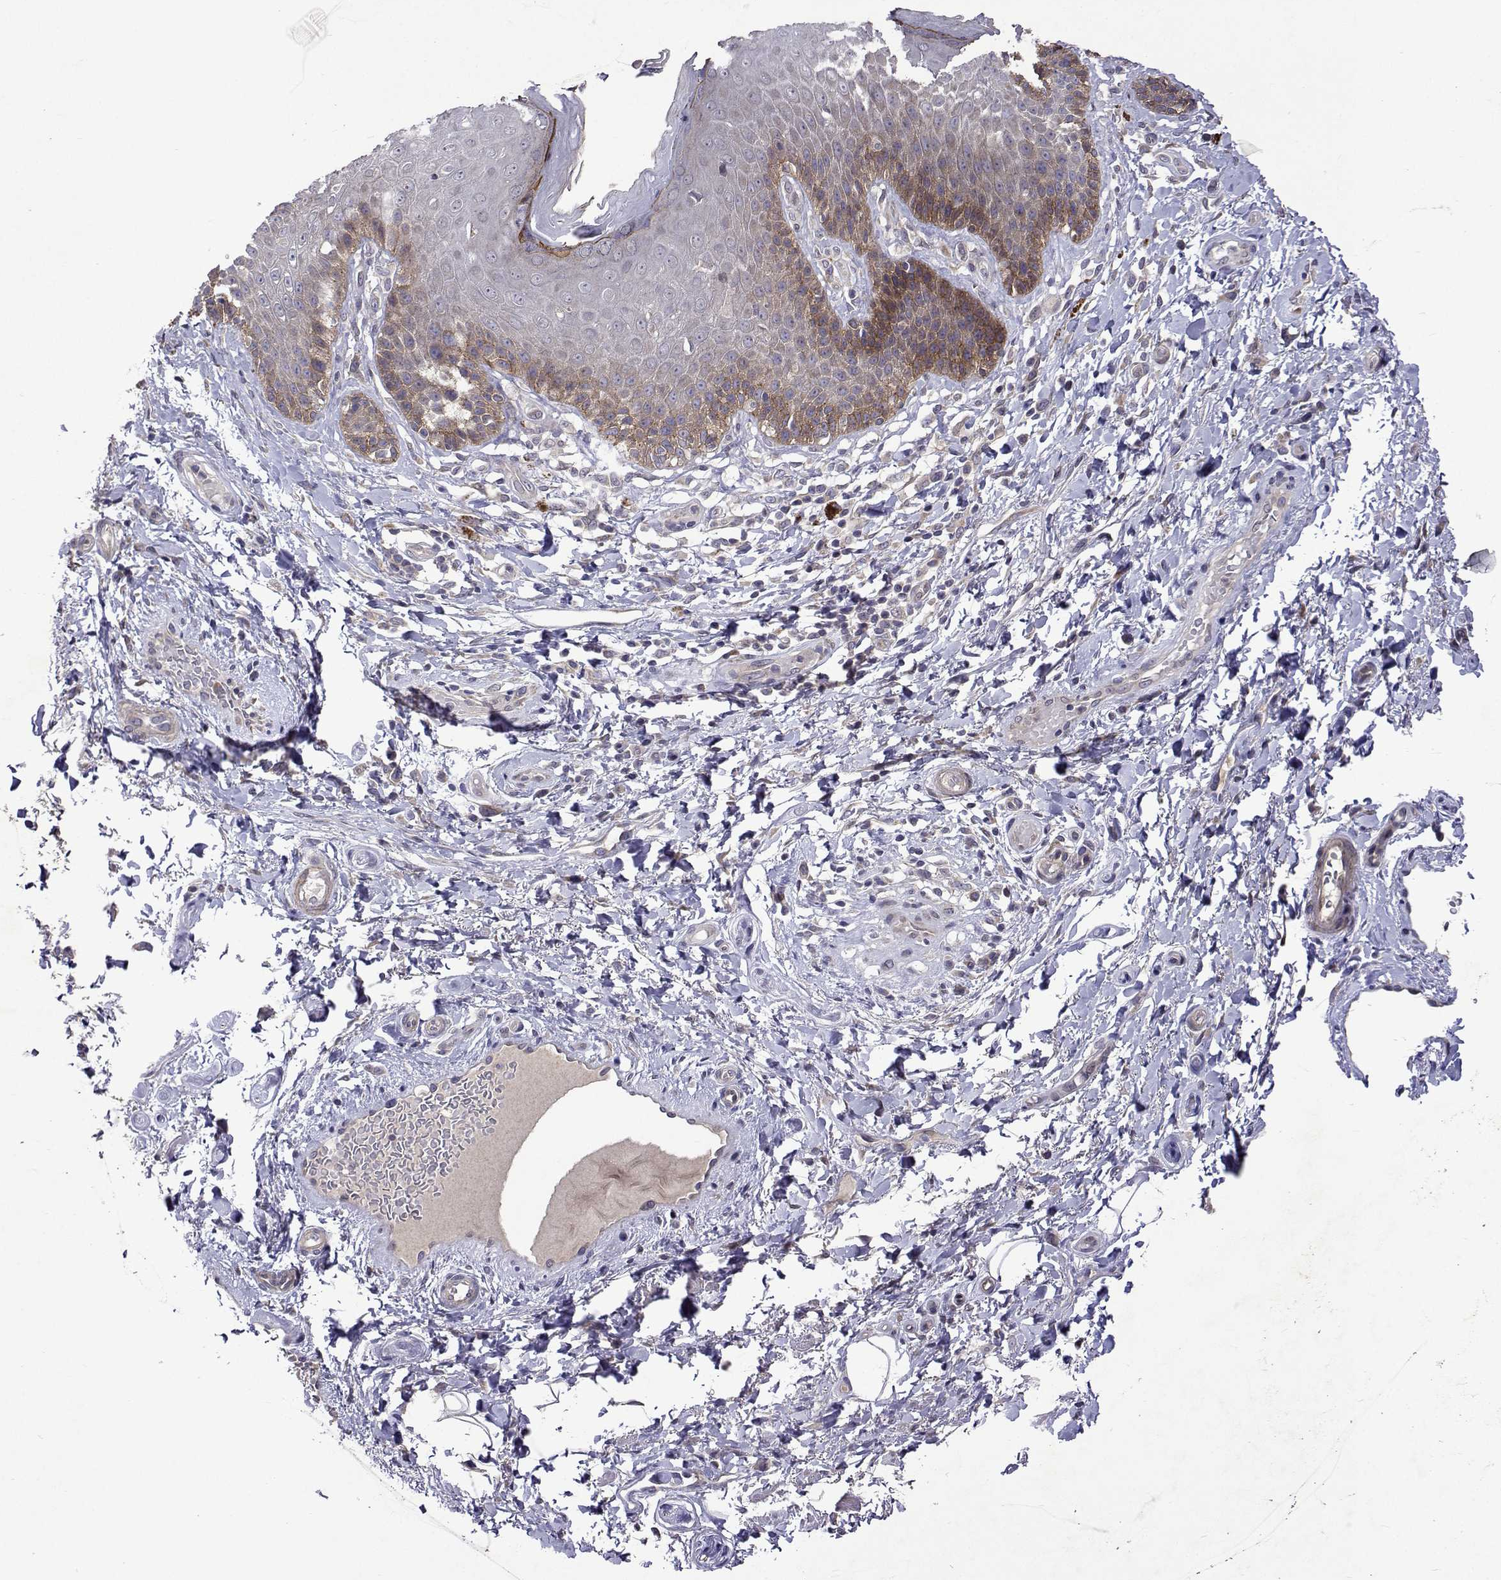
{"staining": {"intensity": "moderate", "quantity": "<25%", "location": "cytoplasmic/membranous"}, "tissue": "skin", "cell_type": "Epidermal cells", "image_type": "normal", "snomed": [{"axis": "morphology", "description": "Normal tissue, NOS"}, {"axis": "topography", "description": "Anal"}, {"axis": "topography", "description": "Peripheral nerve tissue"}], "caption": "This micrograph demonstrates immunohistochemistry (IHC) staining of unremarkable skin, with low moderate cytoplasmic/membranous staining in approximately <25% of epidermal cells.", "gene": "TARBP2", "patient": {"sex": "male", "age": 51}}